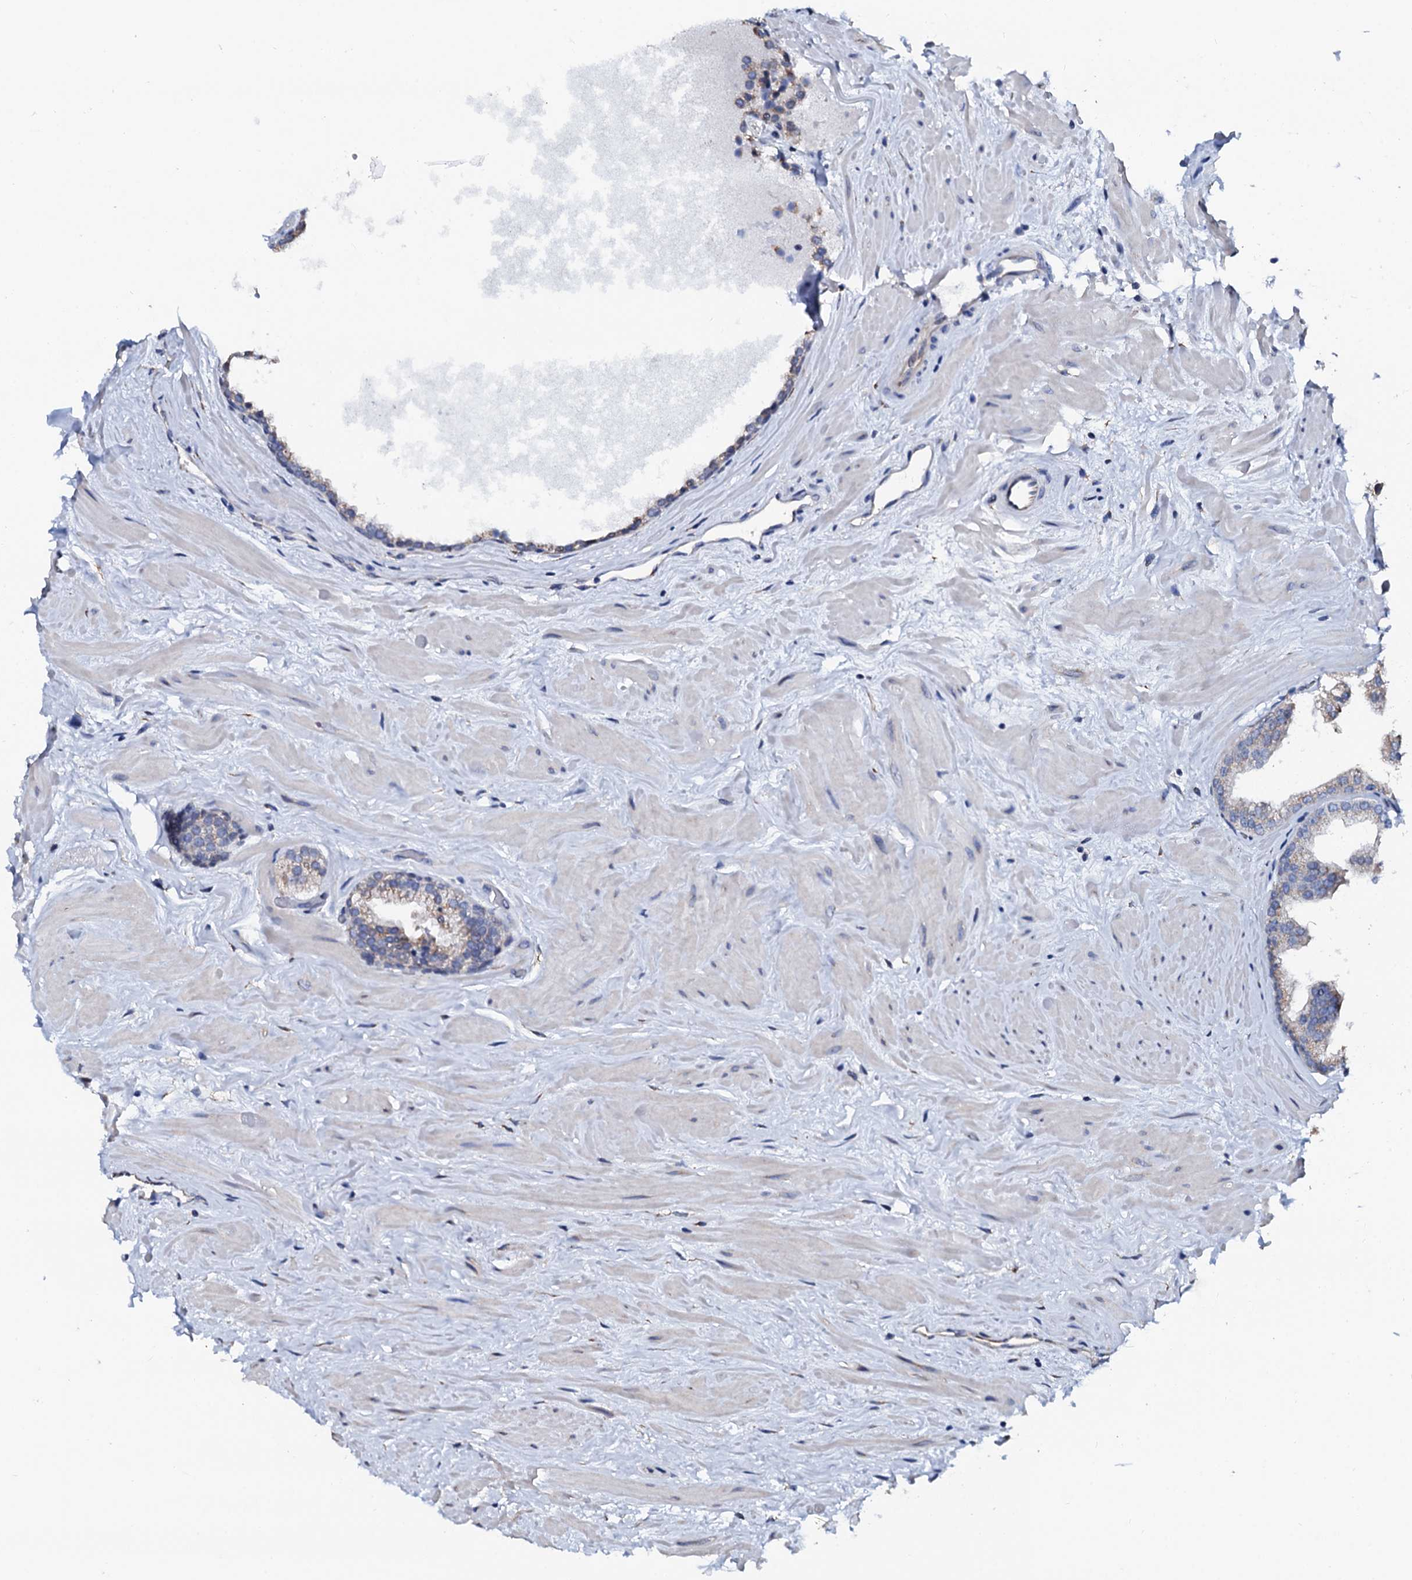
{"staining": {"intensity": "weak", "quantity": "<25%", "location": "cytoplasmic/membranous"}, "tissue": "prostate", "cell_type": "Glandular cells", "image_type": "normal", "snomed": [{"axis": "morphology", "description": "Normal tissue, NOS"}, {"axis": "topography", "description": "Prostate"}], "caption": "Glandular cells are negative for brown protein staining in unremarkable prostate.", "gene": "AKAP3", "patient": {"sex": "male", "age": 48}}